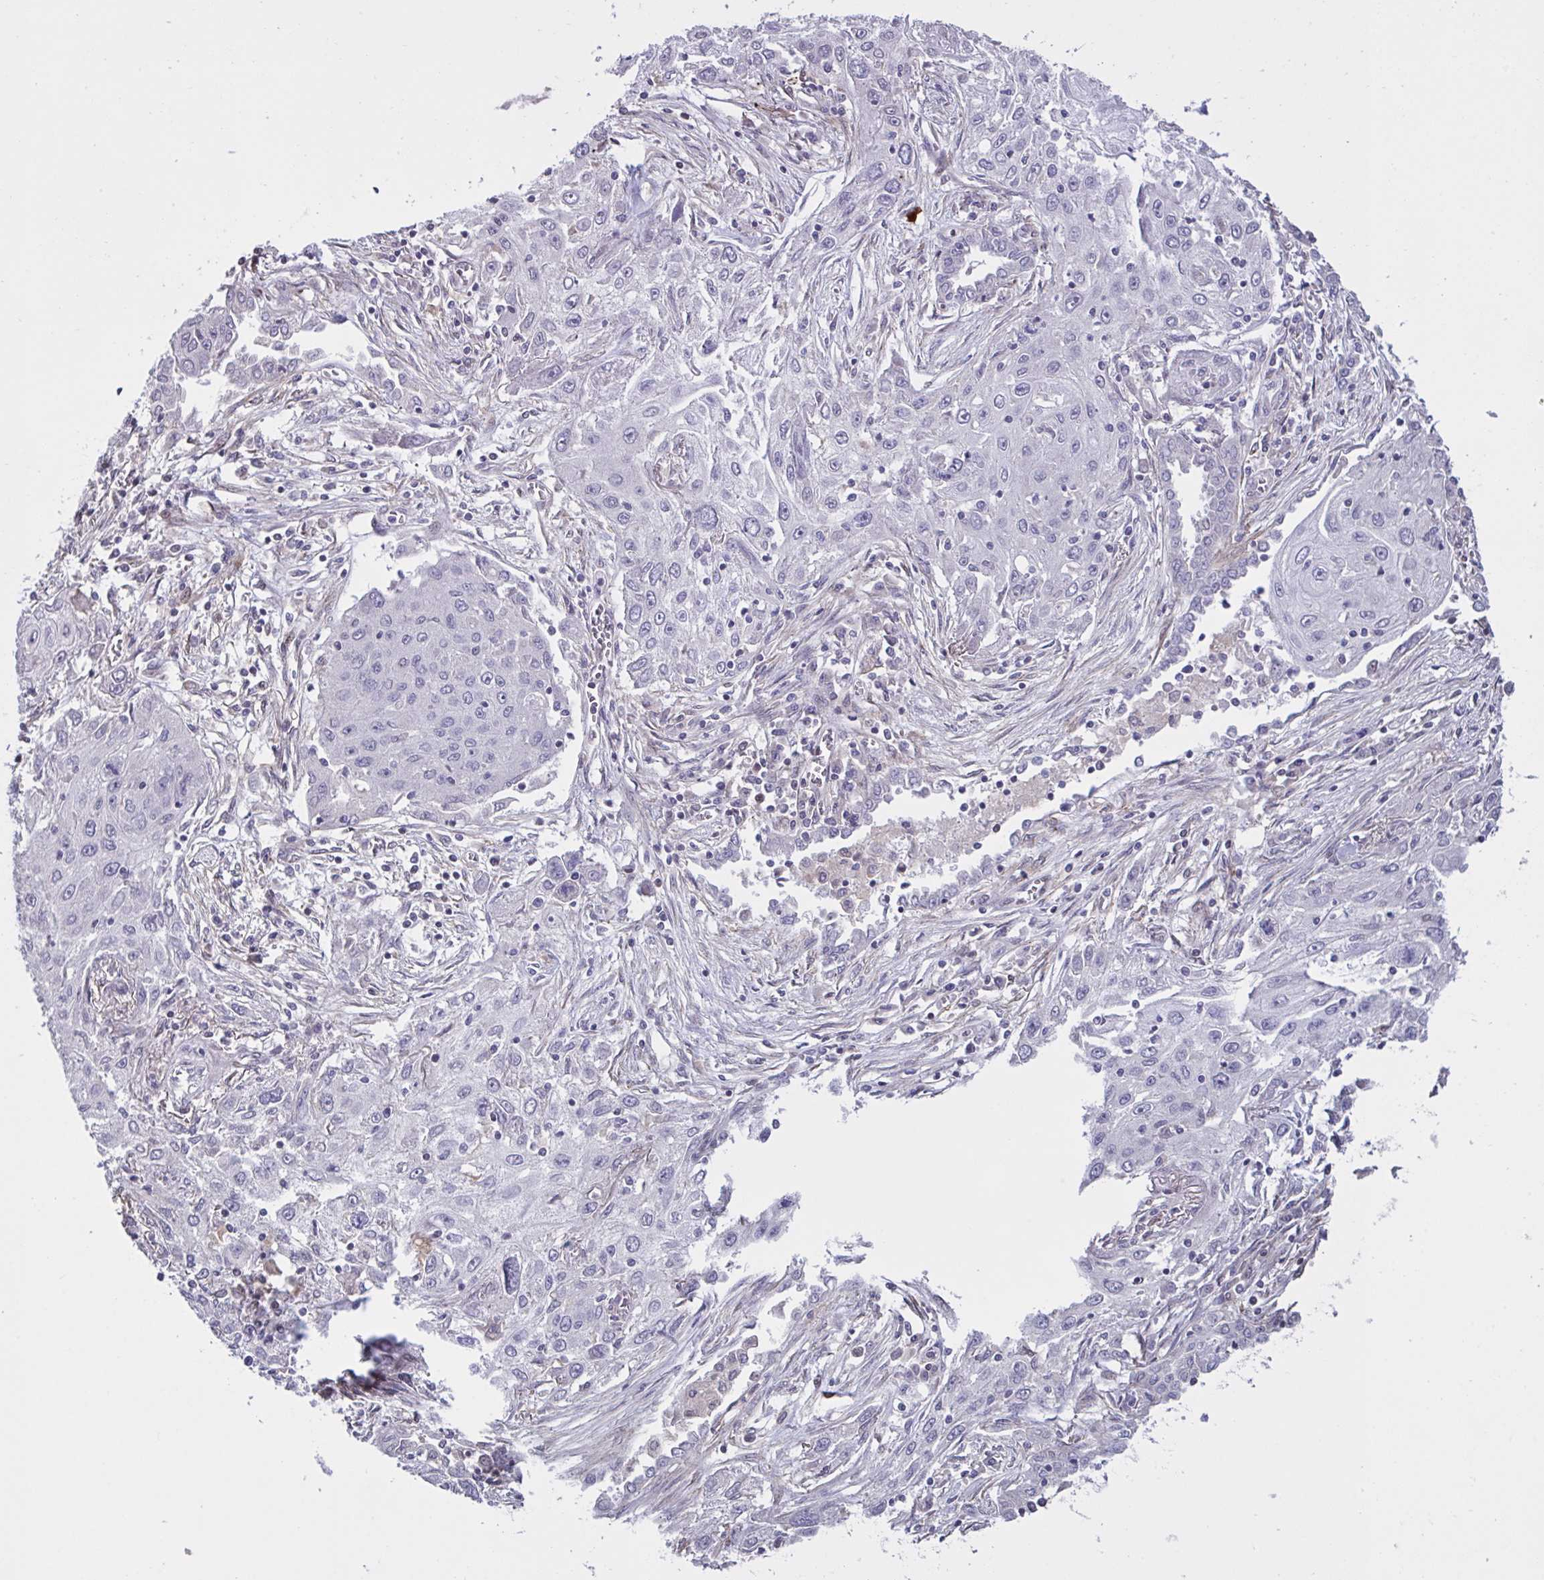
{"staining": {"intensity": "negative", "quantity": "none", "location": "none"}, "tissue": "lung cancer", "cell_type": "Tumor cells", "image_type": "cancer", "snomed": [{"axis": "morphology", "description": "Squamous cell carcinoma, NOS"}, {"axis": "topography", "description": "Lung"}], "caption": "Immunohistochemistry (IHC) photomicrograph of human lung squamous cell carcinoma stained for a protein (brown), which displays no expression in tumor cells.", "gene": "MRGPRX2", "patient": {"sex": "female", "age": 69}}